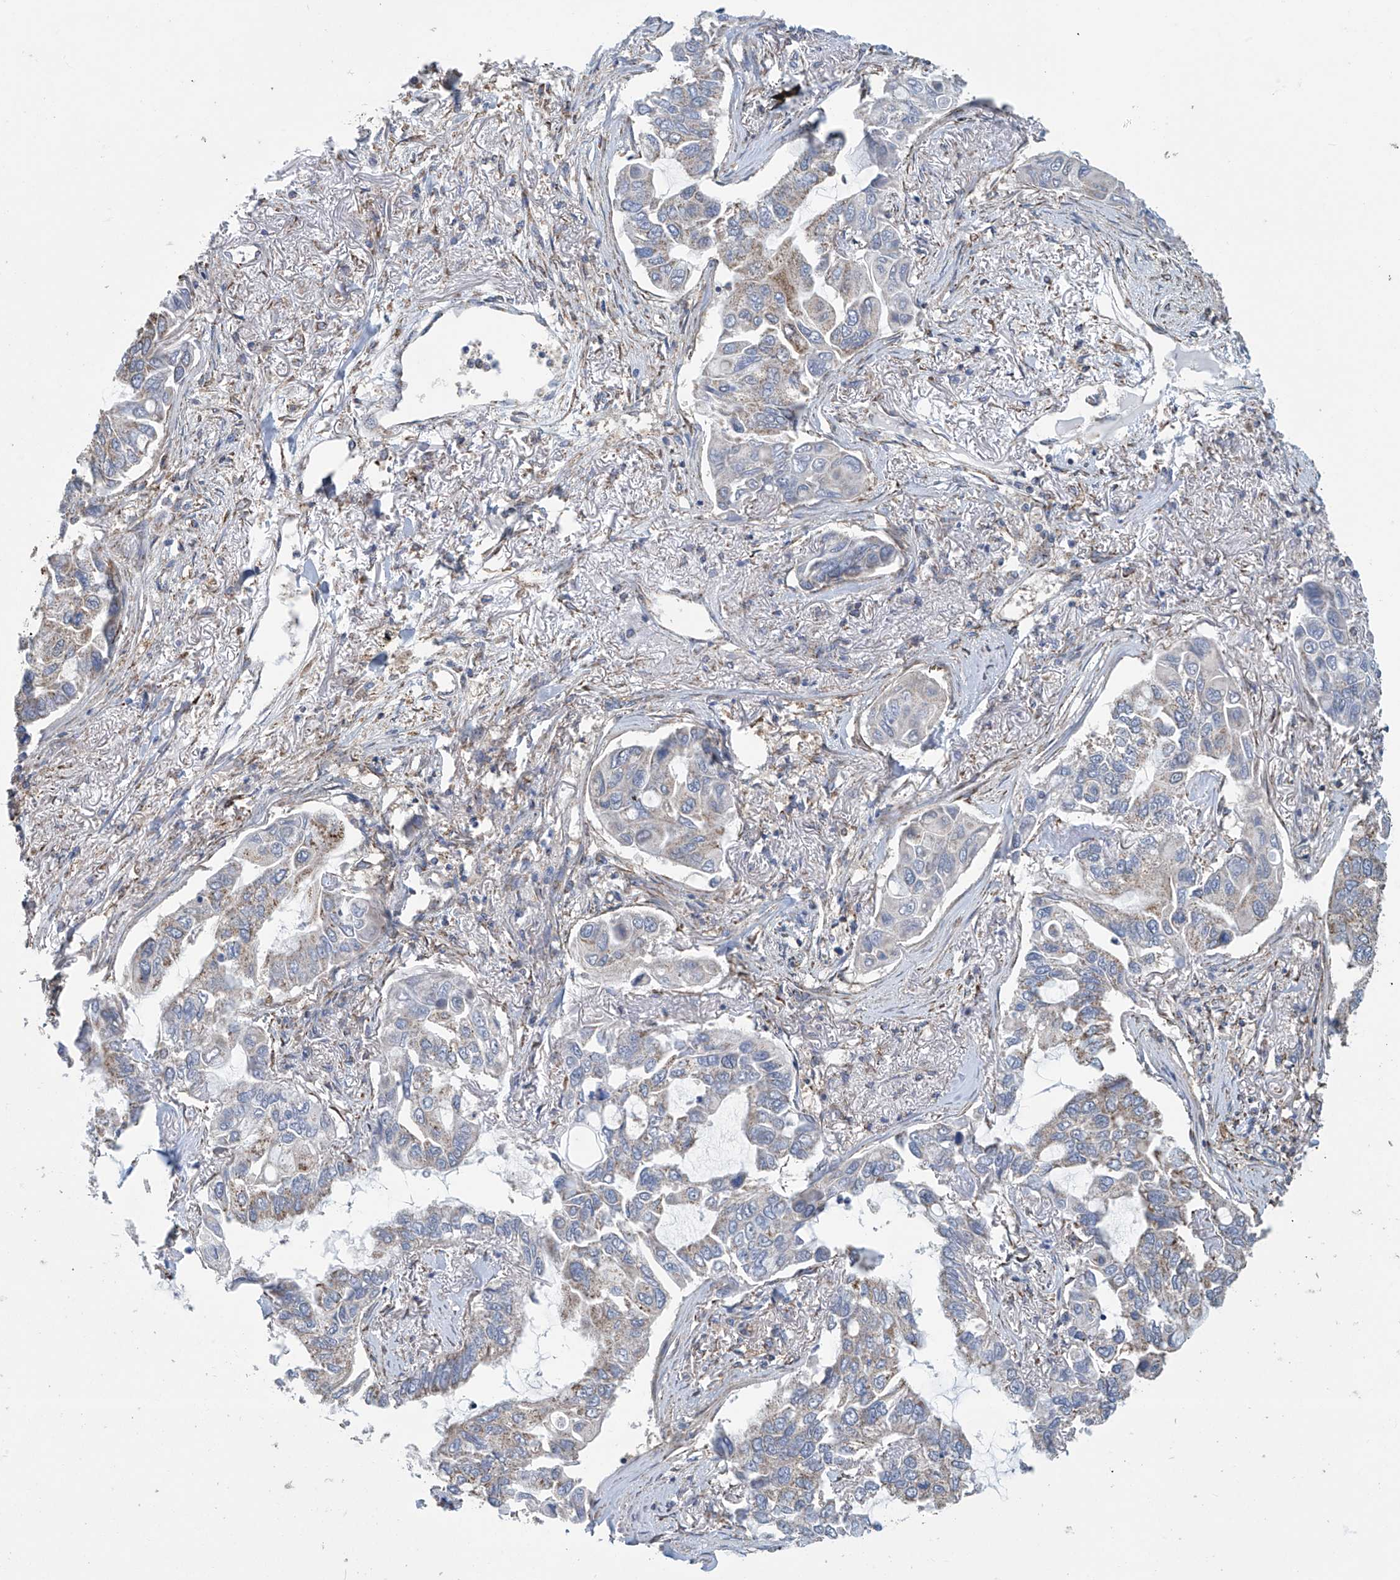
{"staining": {"intensity": "weak", "quantity": "<25%", "location": "cytoplasmic/membranous"}, "tissue": "lung cancer", "cell_type": "Tumor cells", "image_type": "cancer", "snomed": [{"axis": "morphology", "description": "Adenocarcinoma, NOS"}, {"axis": "topography", "description": "Lung"}], "caption": "IHC micrograph of neoplastic tissue: human lung adenocarcinoma stained with DAB (3,3'-diaminobenzidine) displays no significant protein positivity in tumor cells.", "gene": "COMMD1", "patient": {"sex": "male", "age": 64}}